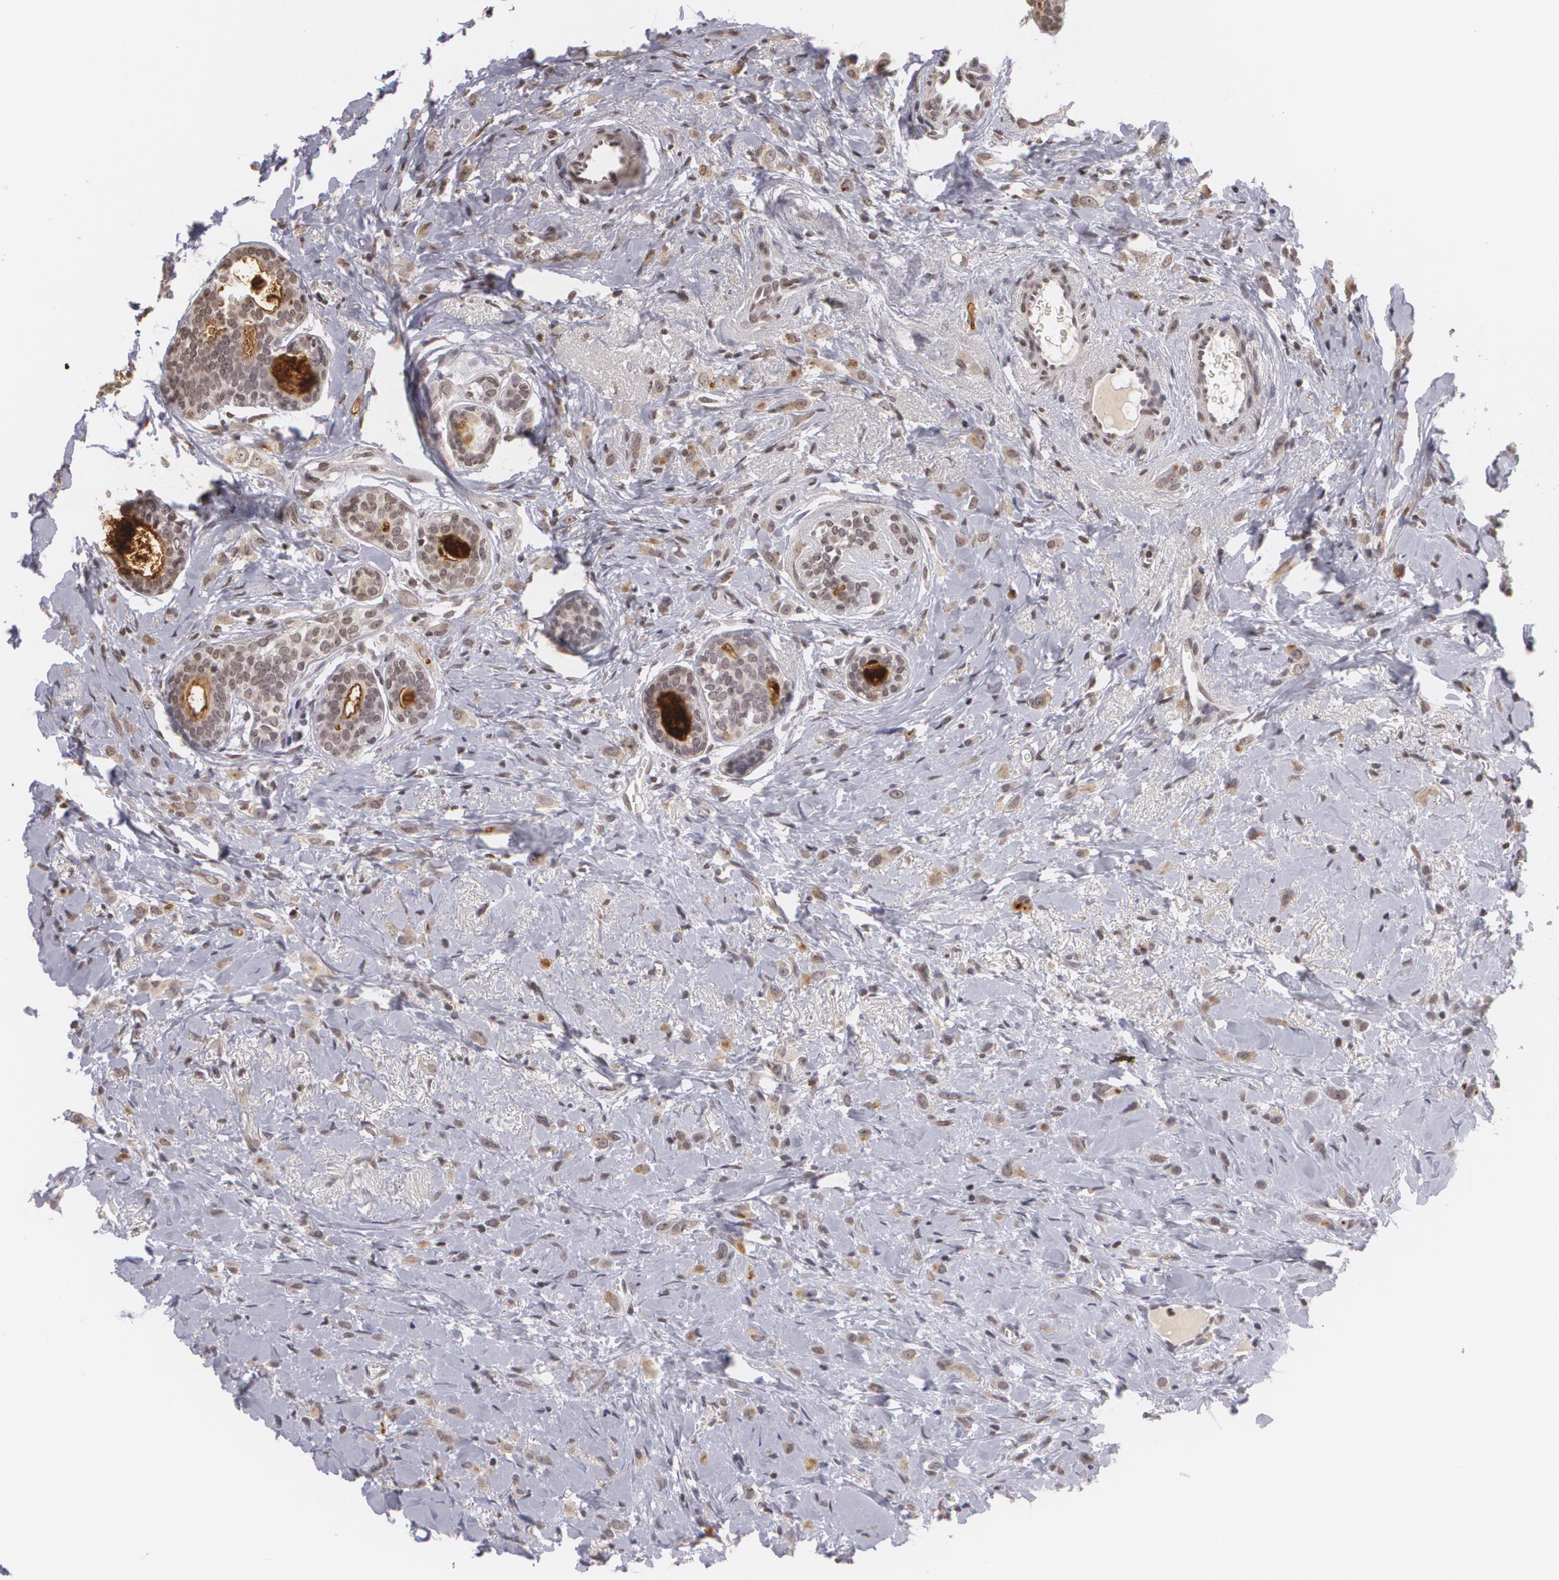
{"staining": {"intensity": "weak", "quantity": ">75%", "location": "cytoplasmic/membranous"}, "tissue": "breast cancer", "cell_type": "Tumor cells", "image_type": "cancer", "snomed": [{"axis": "morphology", "description": "Lobular carcinoma"}, {"axis": "topography", "description": "Breast"}], "caption": "Weak cytoplasmic/membranous expression is identified in about >75% of tumor cells in lobular carcinoma (breast).", "gene": "MUC1", "patient": {"sex": "female", "age": 57}}